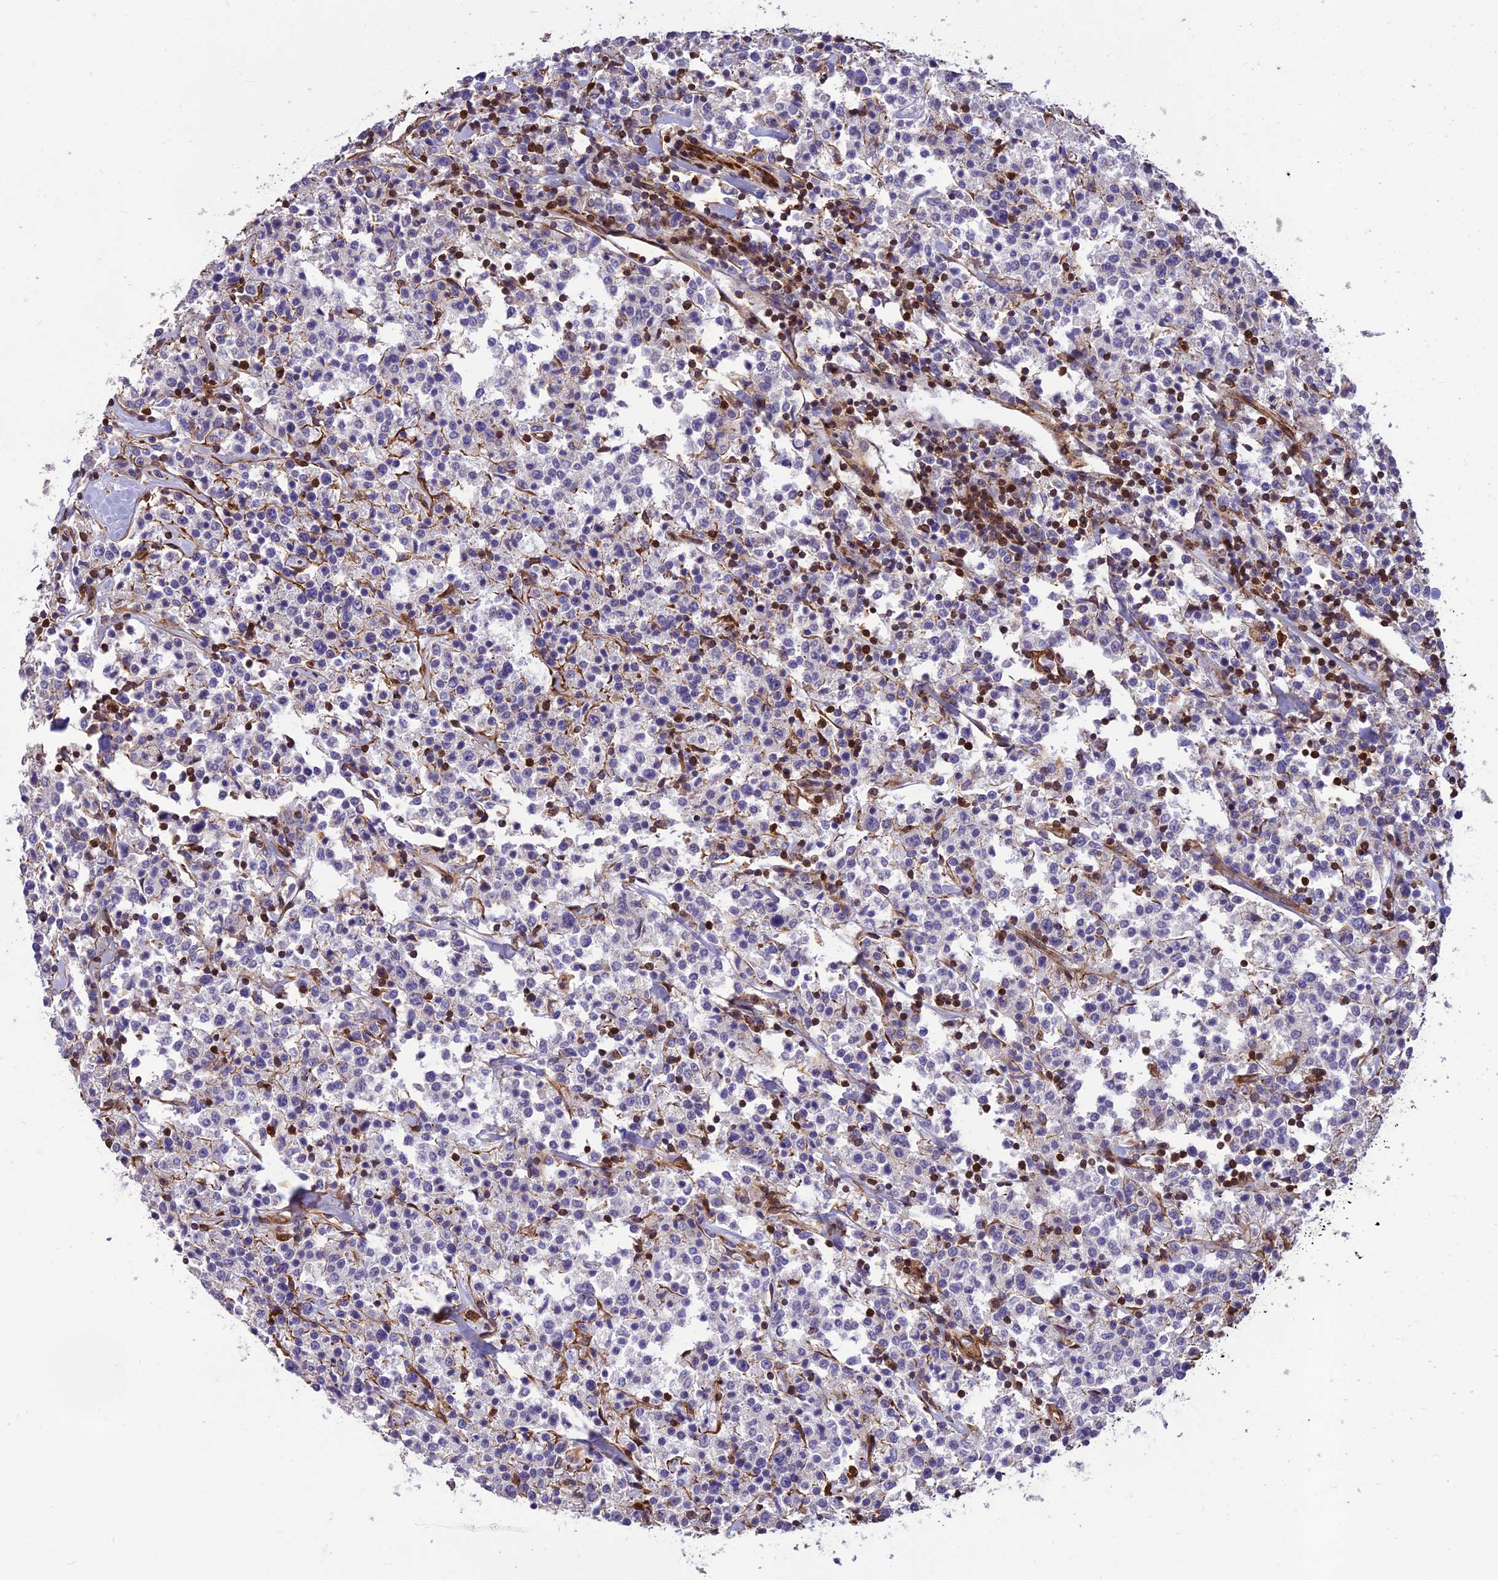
{"staining": {"intensity": "negative", "quantity": "none", "location": "none"}, "tissue": "lymphoma", "cell_type": "Tumor cells", "image_type": "cancer", "snomed": [{"axis": "morphology", "description": "Malignant lymphoma, non-Hodgkin's type, Low grade"}, {"axis": "topography", "description": "Small intestine"}], "caption": "Malignant lymphoma, non-Hodgkin's type (low-grade) was stained to show a protein in brown. There is no significant staining in tumor cells.", "gene": "HPSE2", "patient": {"sex": "female", "age": 59}}